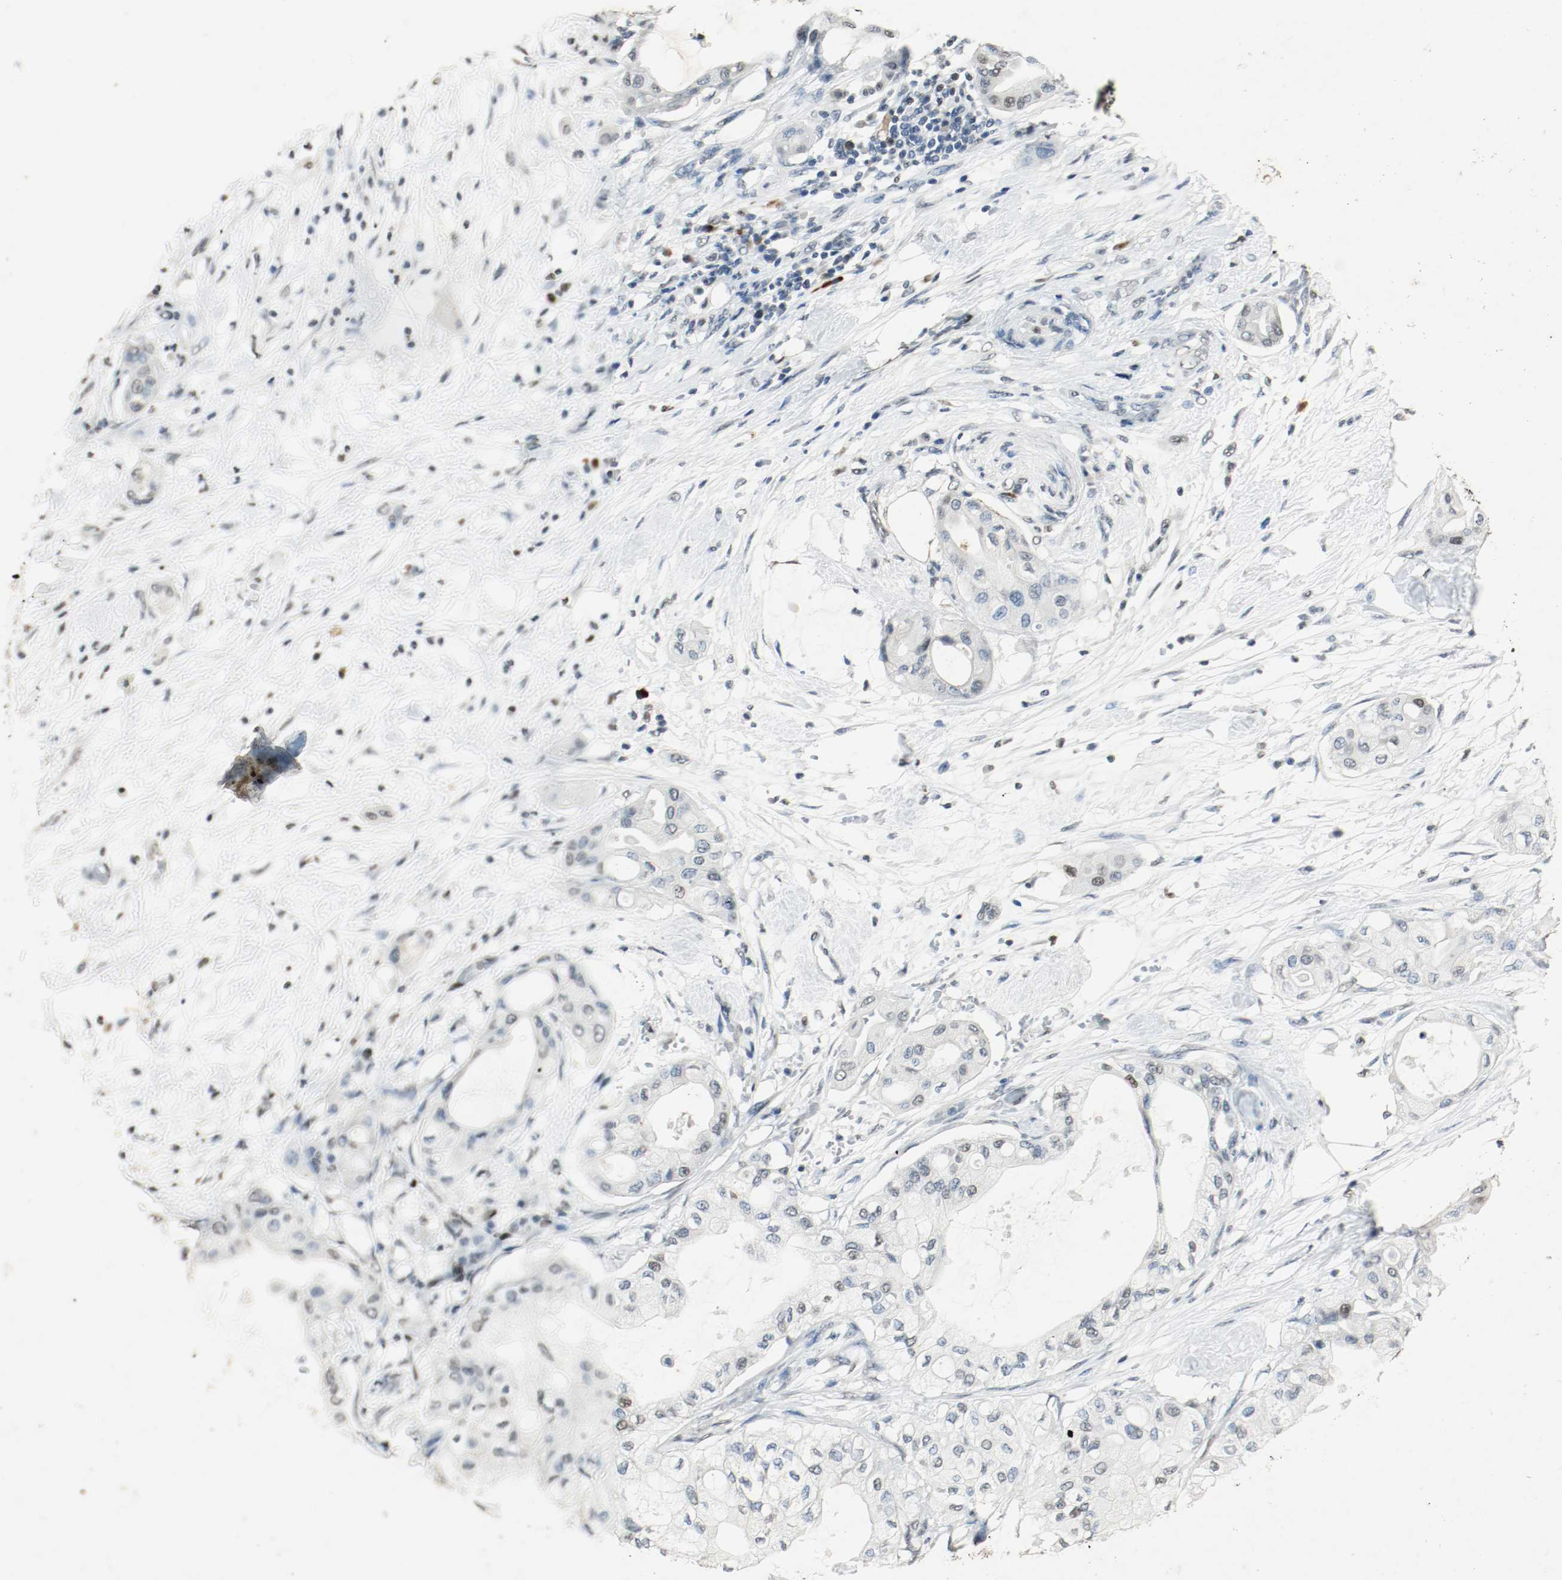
{"staining": {"intensity": "weak", "quantity": "25%-75%", "location": "nuclear"}, "tissue": "pancreatic cancer", "cell_type": "Tumor cells", "image_type": "cancer", "snomed": [{"axis": "morphology", "description": "Adenocarcinoma, NOS"}, {"axis": "morphology", "description": "Adenocarcinoma, metastatic, NOS"}, {"axis": "topography", "description": "Lymph node"}, {"axis": "topography", "description": "Pancreas"}, {"axis": "topography", "description": "Duodenum"}], "caption": "Brown immunohistochemical staining in human adenocarcinoma (pancreatic) displays weak nuclear expression in approximately 25%-75% of tumor cells.", "gene": "DNMT1", "patient": {"sex": "female", "age": 64}}